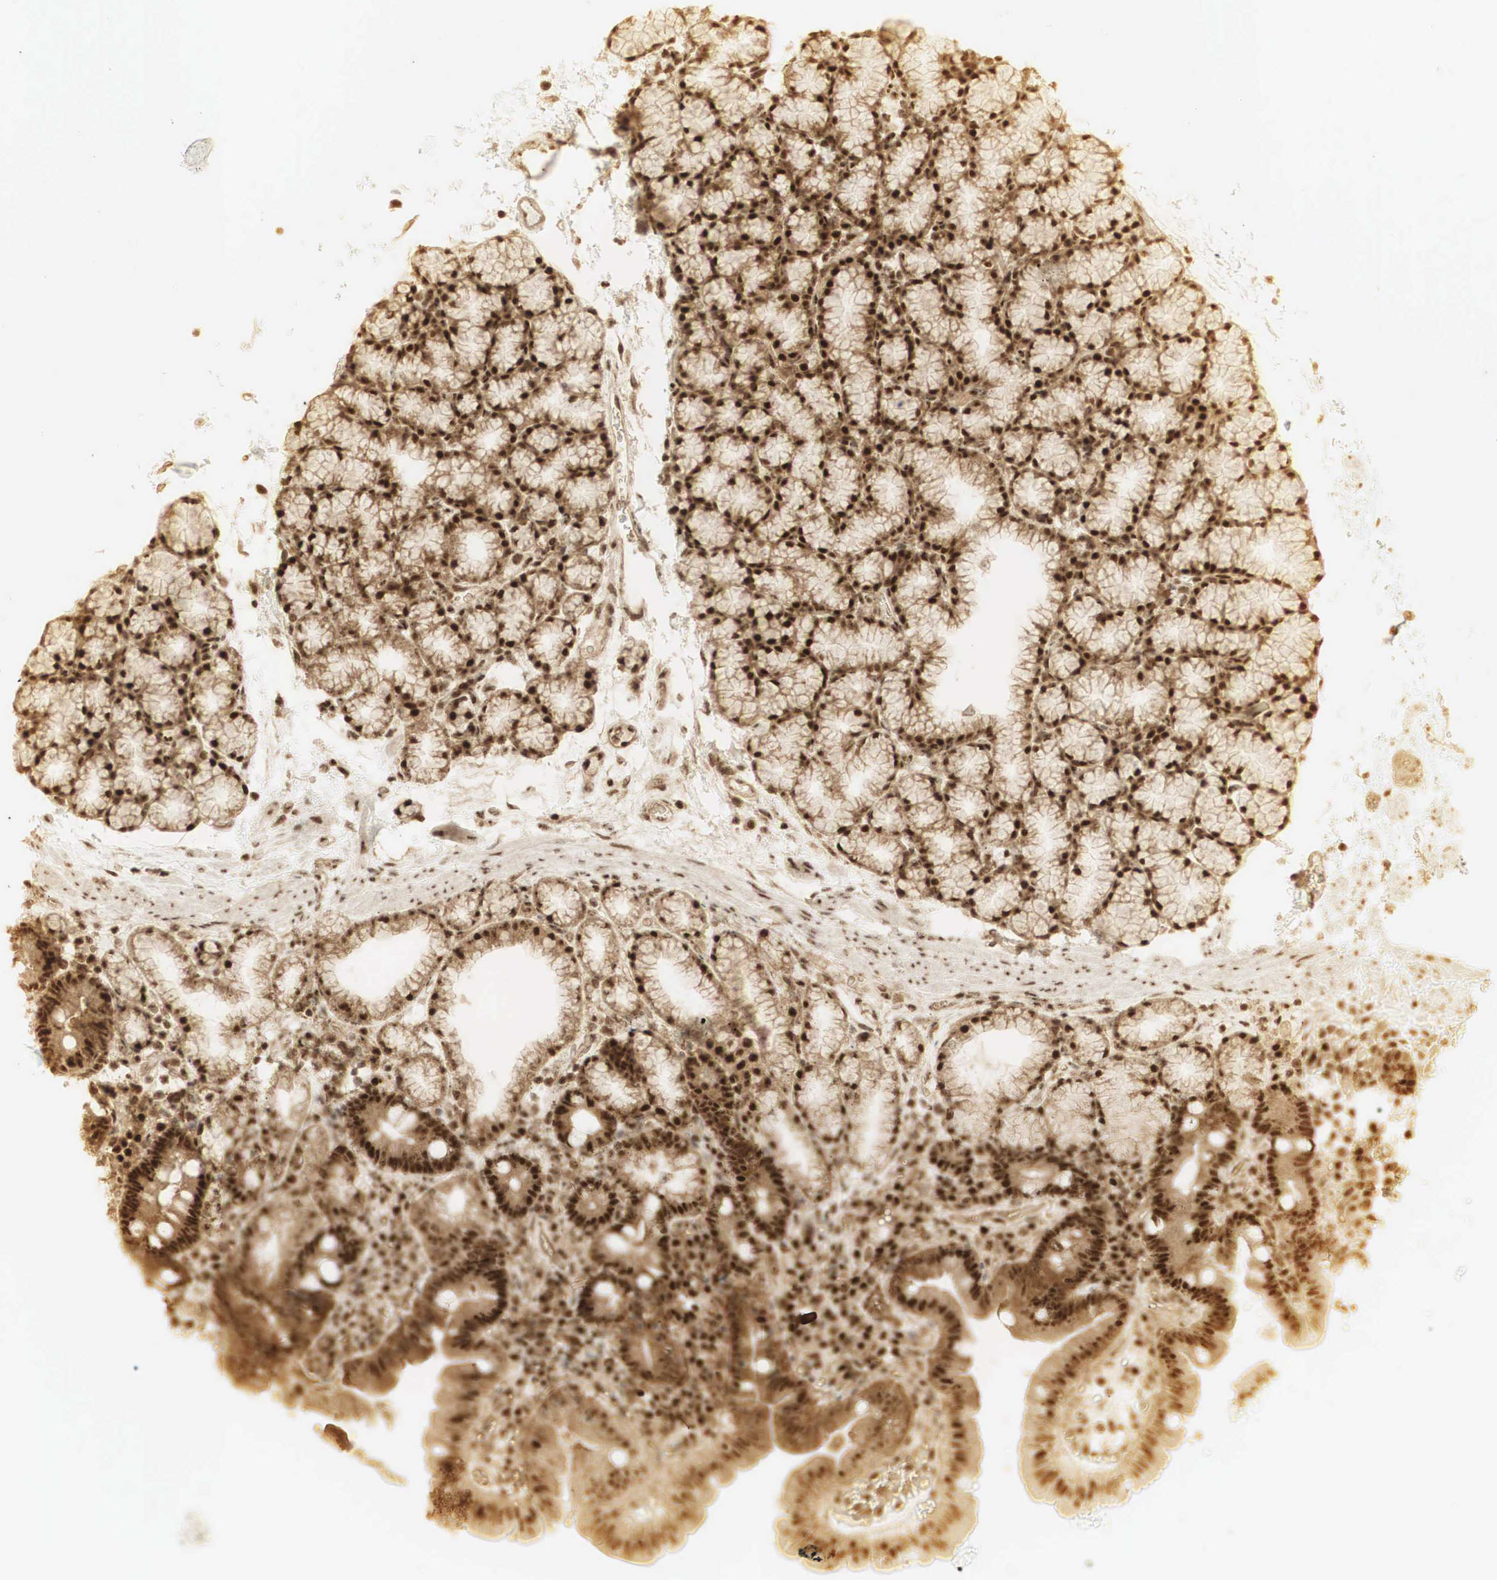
{"staining": {"intensity": "strong", "quantity": ">75%", "location": "cytoplasmic/membranous,nuclear"}, "tissue": "duodenum", "cell_type": "Glandular cells", "image_type": "normal", "snomed": [{"axis": "morphology", "description": "Normal tissue, NOS"}, {"axis": "topography", "description": "Duodenum"}], "caption": "Protein expression analysis of benign human duodenum reveals strong cytoplasmic/membranous,nuclear staining in about >75% of glandular cells. Ihc stains the protein in brown and the nuclei are stained blue.", "gene": "RNF113A", "patient": {"sex": "female", "age": 48}}